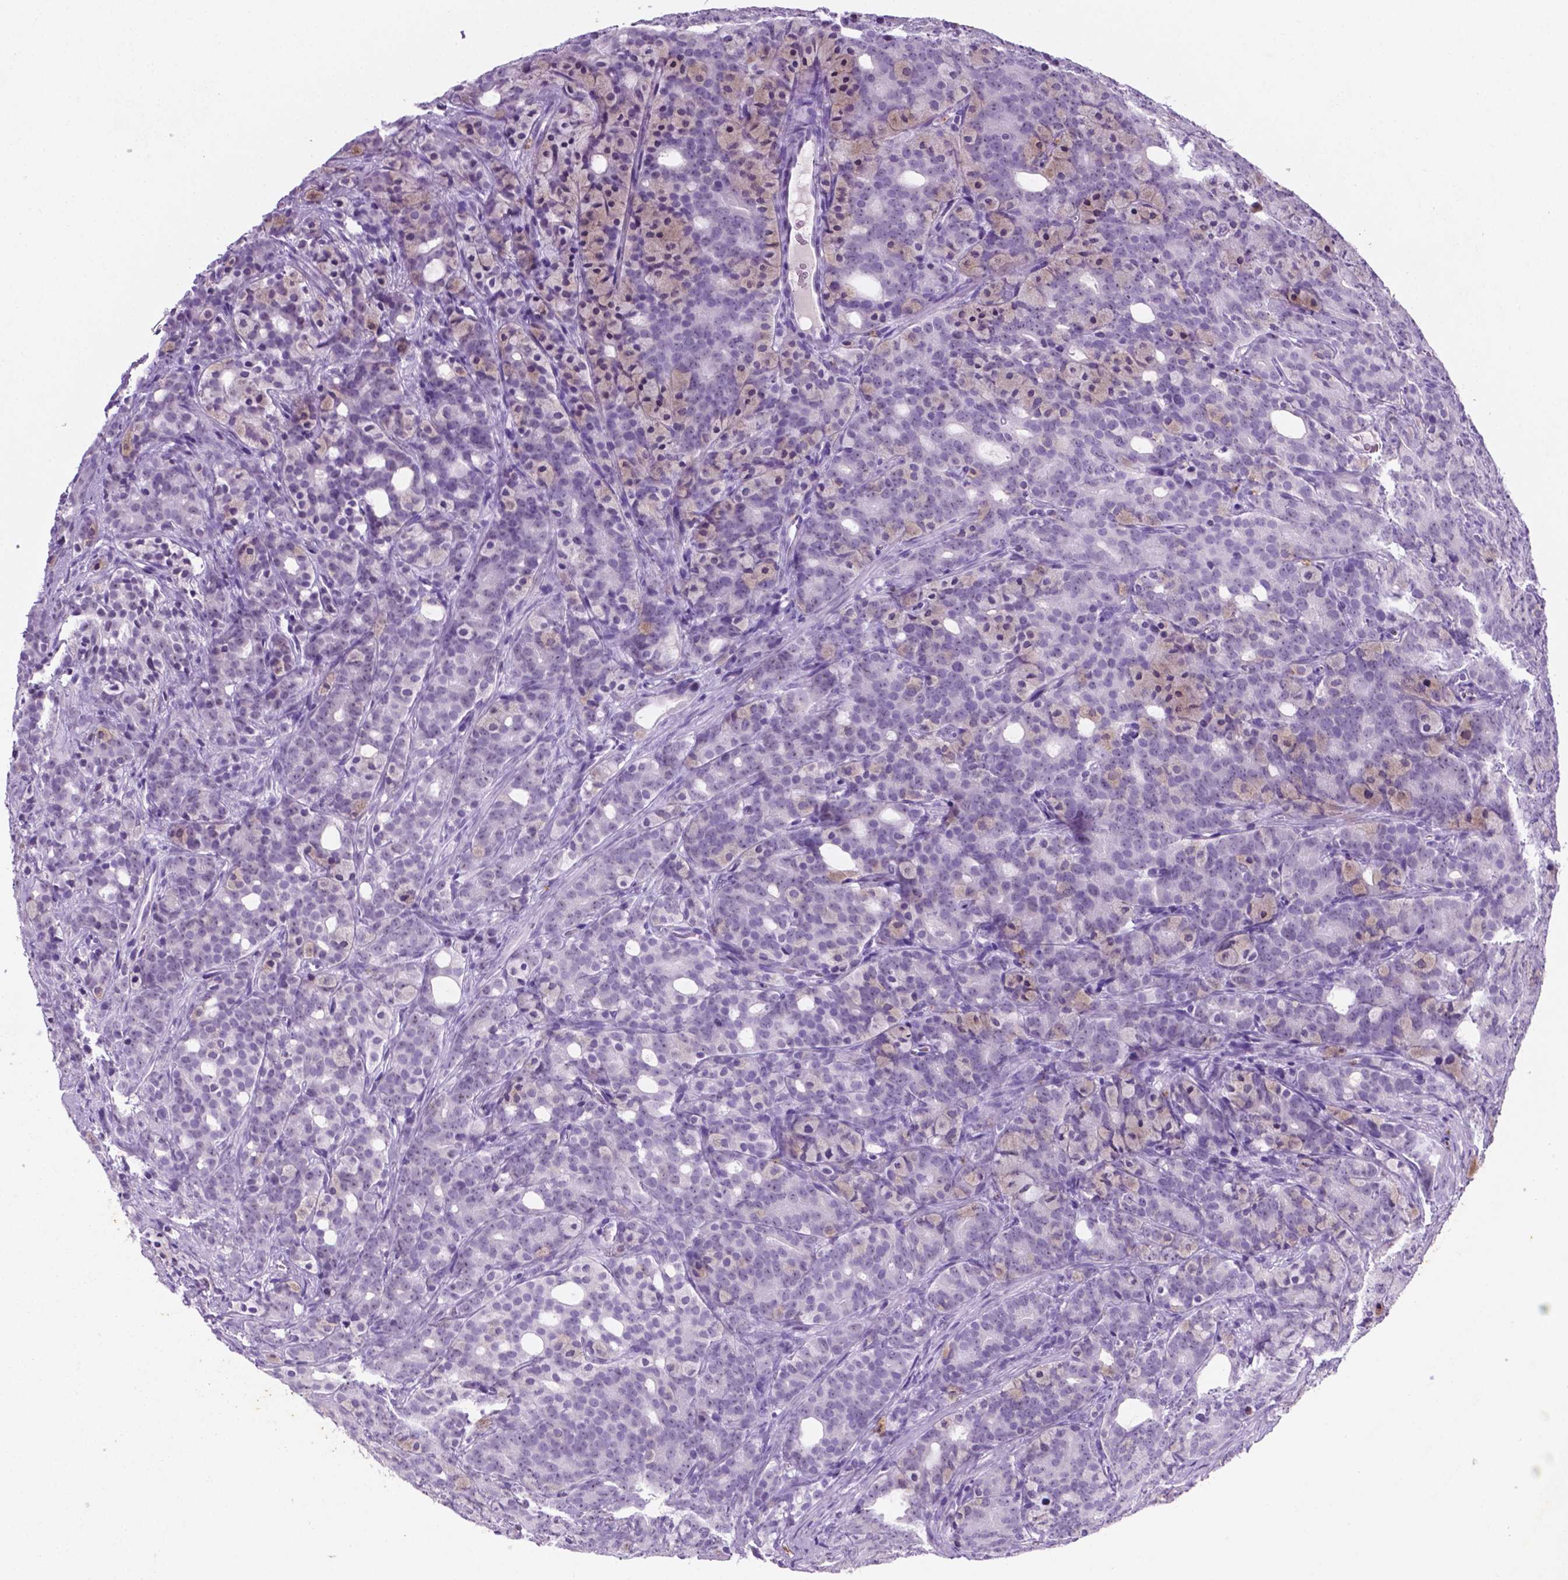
{"staining": {"intensity": "negative", "quantity": "none", "location": "none"}, "tissue": "prostate cancer", "cell_type": "Tumor cells", "image_type": "cancer", "snomed": [{"axis": "morphology", "description": "Adenocarcinoma, High grade"}, {"axis": "topography", "description": "Prostate"}], "caption": "Immunohistochemistry of human prostate high-grade adenocarcinoma demonstrates no expression in tumor cells. (Stains: DAB (3,3'-diaminobenzidine) IHC with hematoxylin counter stain, Microscopy: brightfield microscopy at high magnification).", "gene": "C18orf21", "patient": {"sex": "male", "age": 84}}